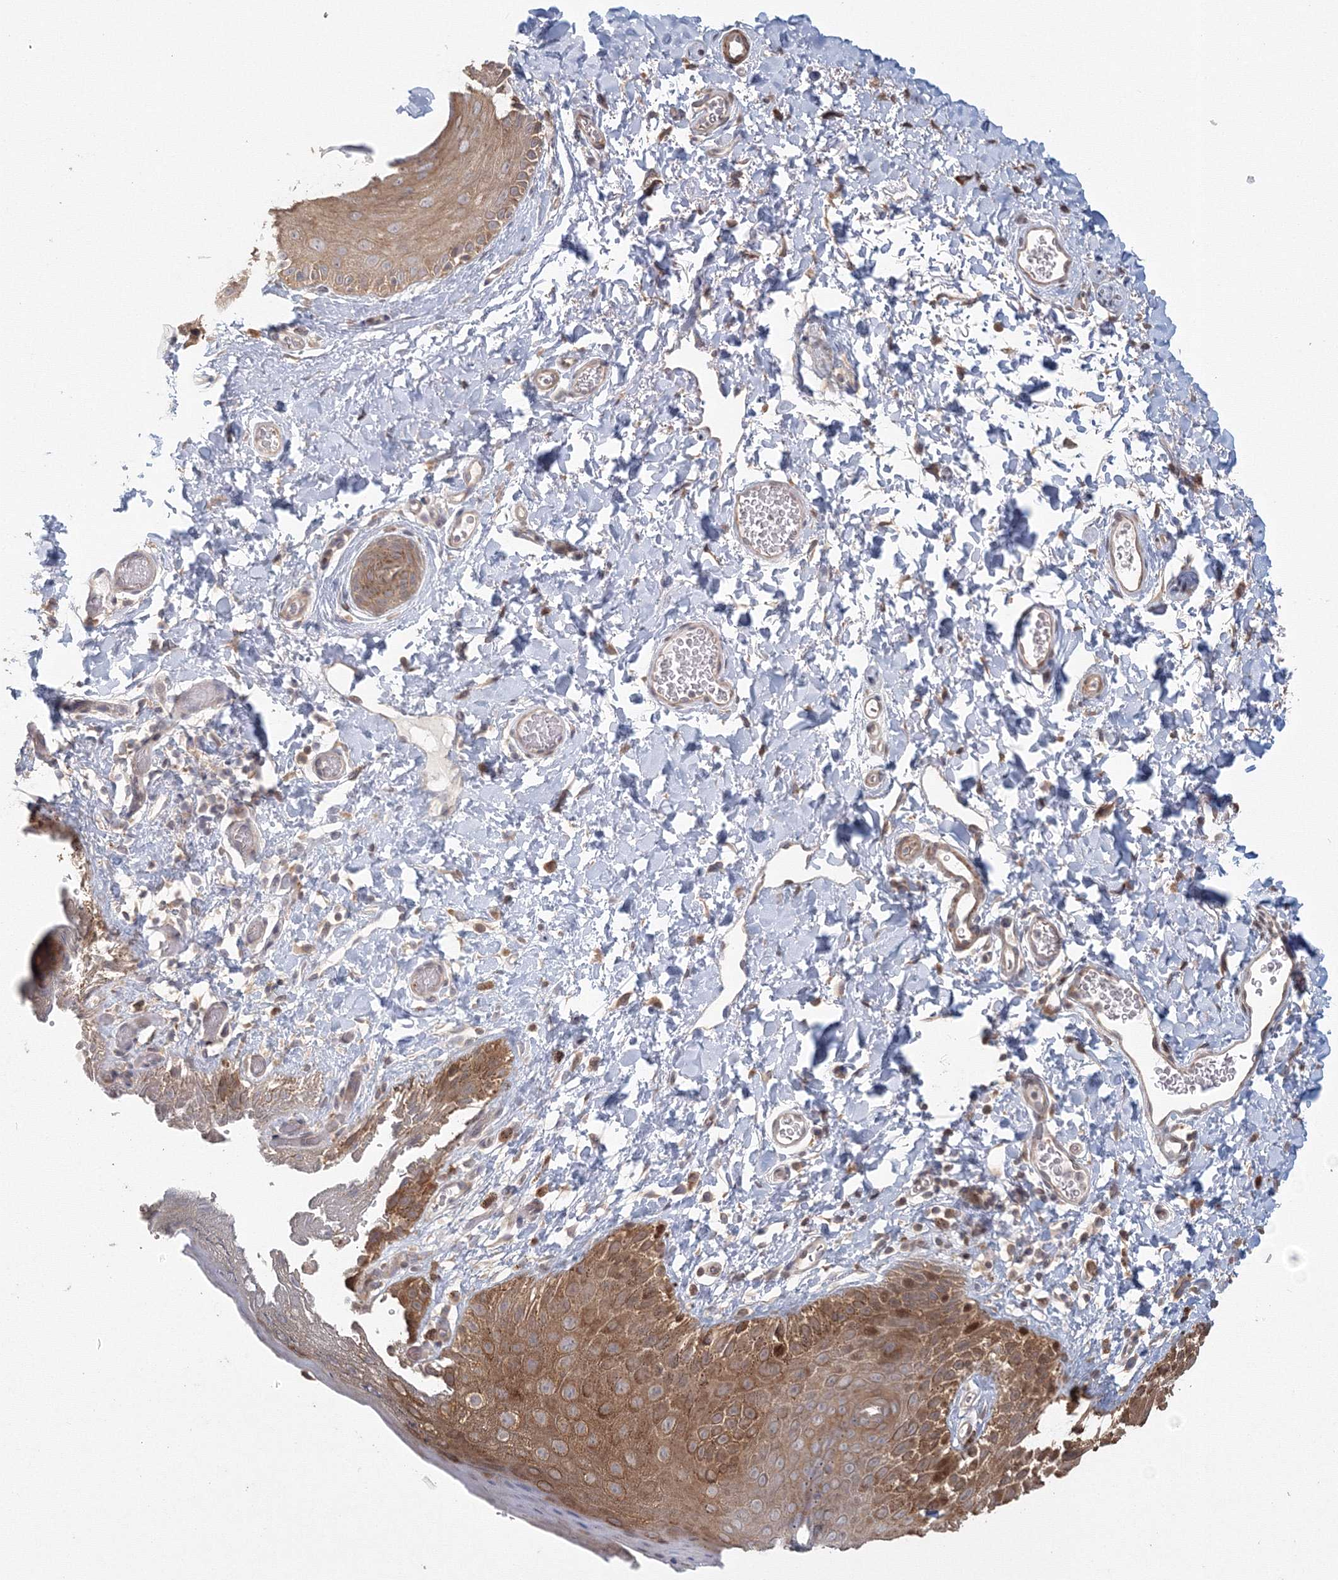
{"staining": {"intensity": "moderate", "quantity": ">75%", "location": "cytoplasmic/membranous,nuclear"}, "tissue": "skin", "cell_type": "Epidermal cells", "image_type": "normal", "snomed": [{"axis": "morphology", "description": "Normal tissue, NOS"}, {"axis": "topography", "description": "Anal"}], "caption": "Moderate cytoplasmic/membranous,nuclear expression for a protein is present in about >75% of epidermal cells of unremarkable skin using immunohistochemistry.", "gene": "TACC2", "patient": {"sex": "male", "age": 44}}